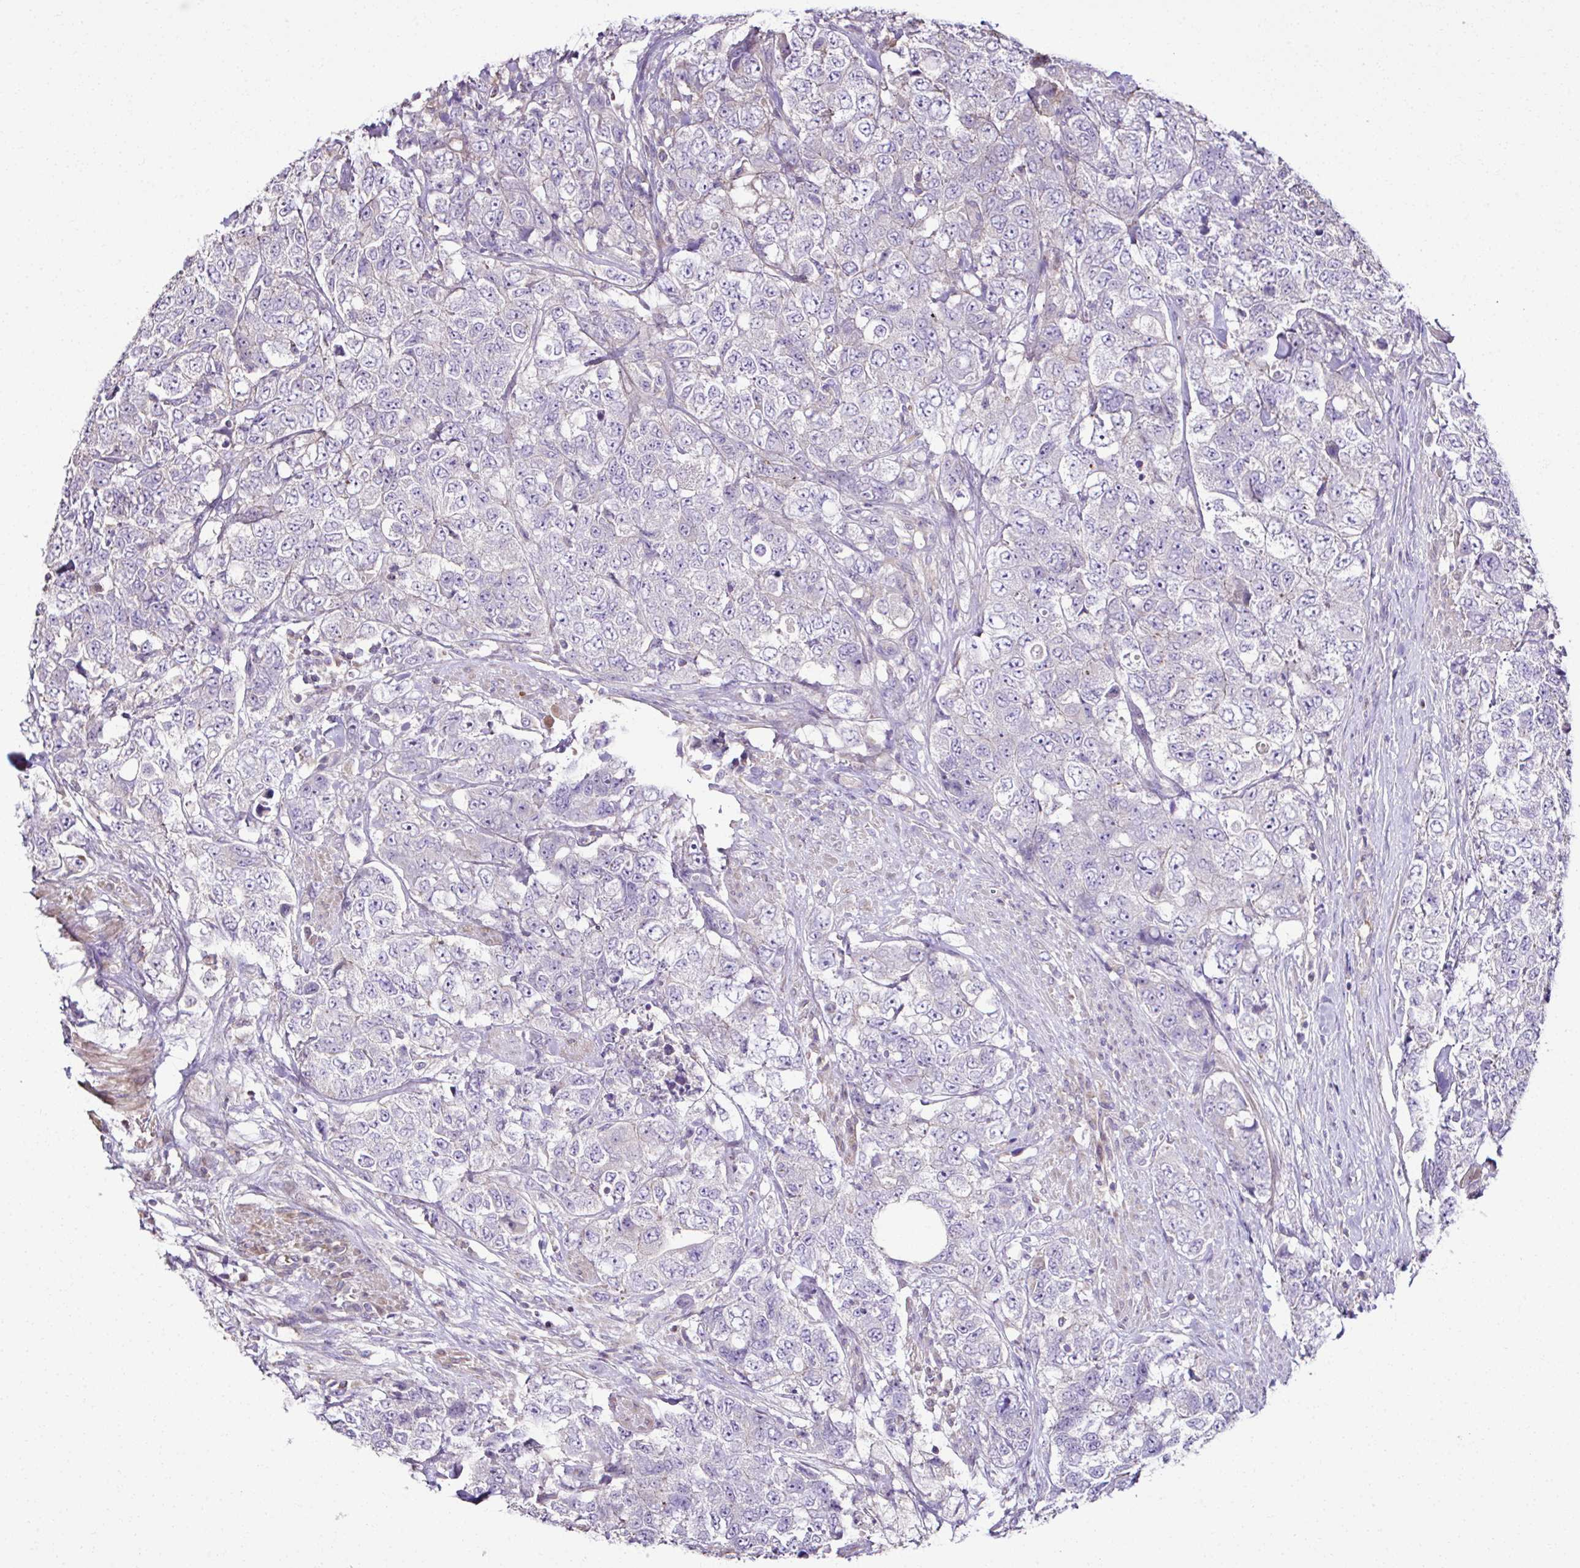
{"staining": {"intensity": "negative", "quantity": "none", "location": "none"}, "tissue": "urothelial cancer", "cell_type": "Tumor cells", "image_type": "cancer", "snomed": [{"axis": "morphology", "description": "Urothelial carcinoma, High grade"}, {"axis": "topography", "description": "Urinary bladder"}], "caption": "High power microscopy image of an immunohistochemistry photomicrograph of high-grade urothelial carcinoma, revealing no significant expression in tumor cells.", "gene": "CCDC85C", "patient": {"sex": "female", "age": 78}}